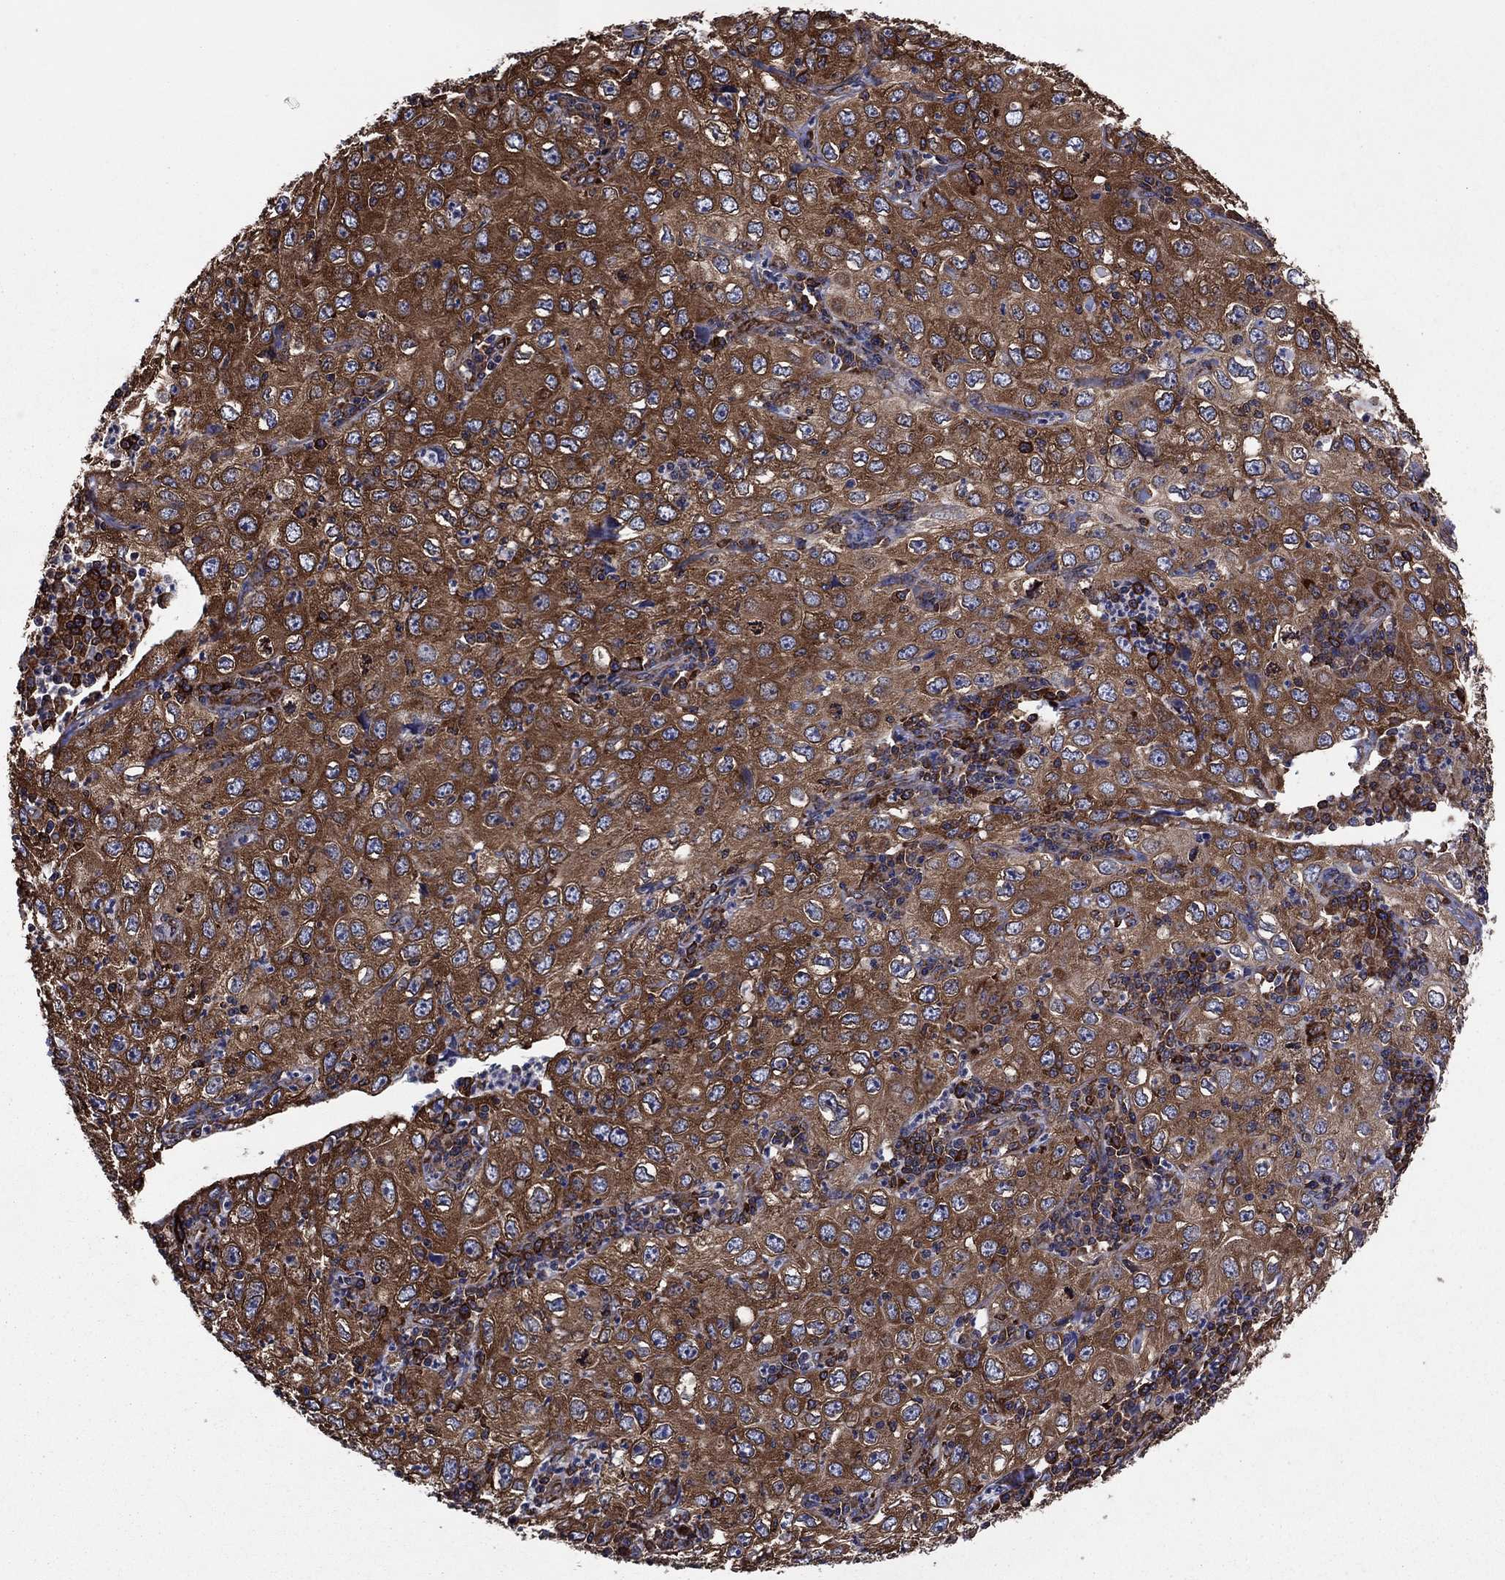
{"staining": {"intensity": "strong", "quantity": ">75%", "location": "cytoplasmic/membranous"}, "tissue": "cervical cancer", "cell_type": "Tumor cells", "image_type": "cancer", "snomed": [{"axis": "morphology", "description": "Squamous cell carcinoma, NOS"}, {"axis": "topography", "description": "Cervix"}], "caption": "Protein analysis of cervical squamous cell carcinoma tissue demonstrates strong cytoplasmic/membranous expression in approximately >75% of tumor cells.", "gene": "YBX1", "patient": {"sex": "female", "age": 24}}